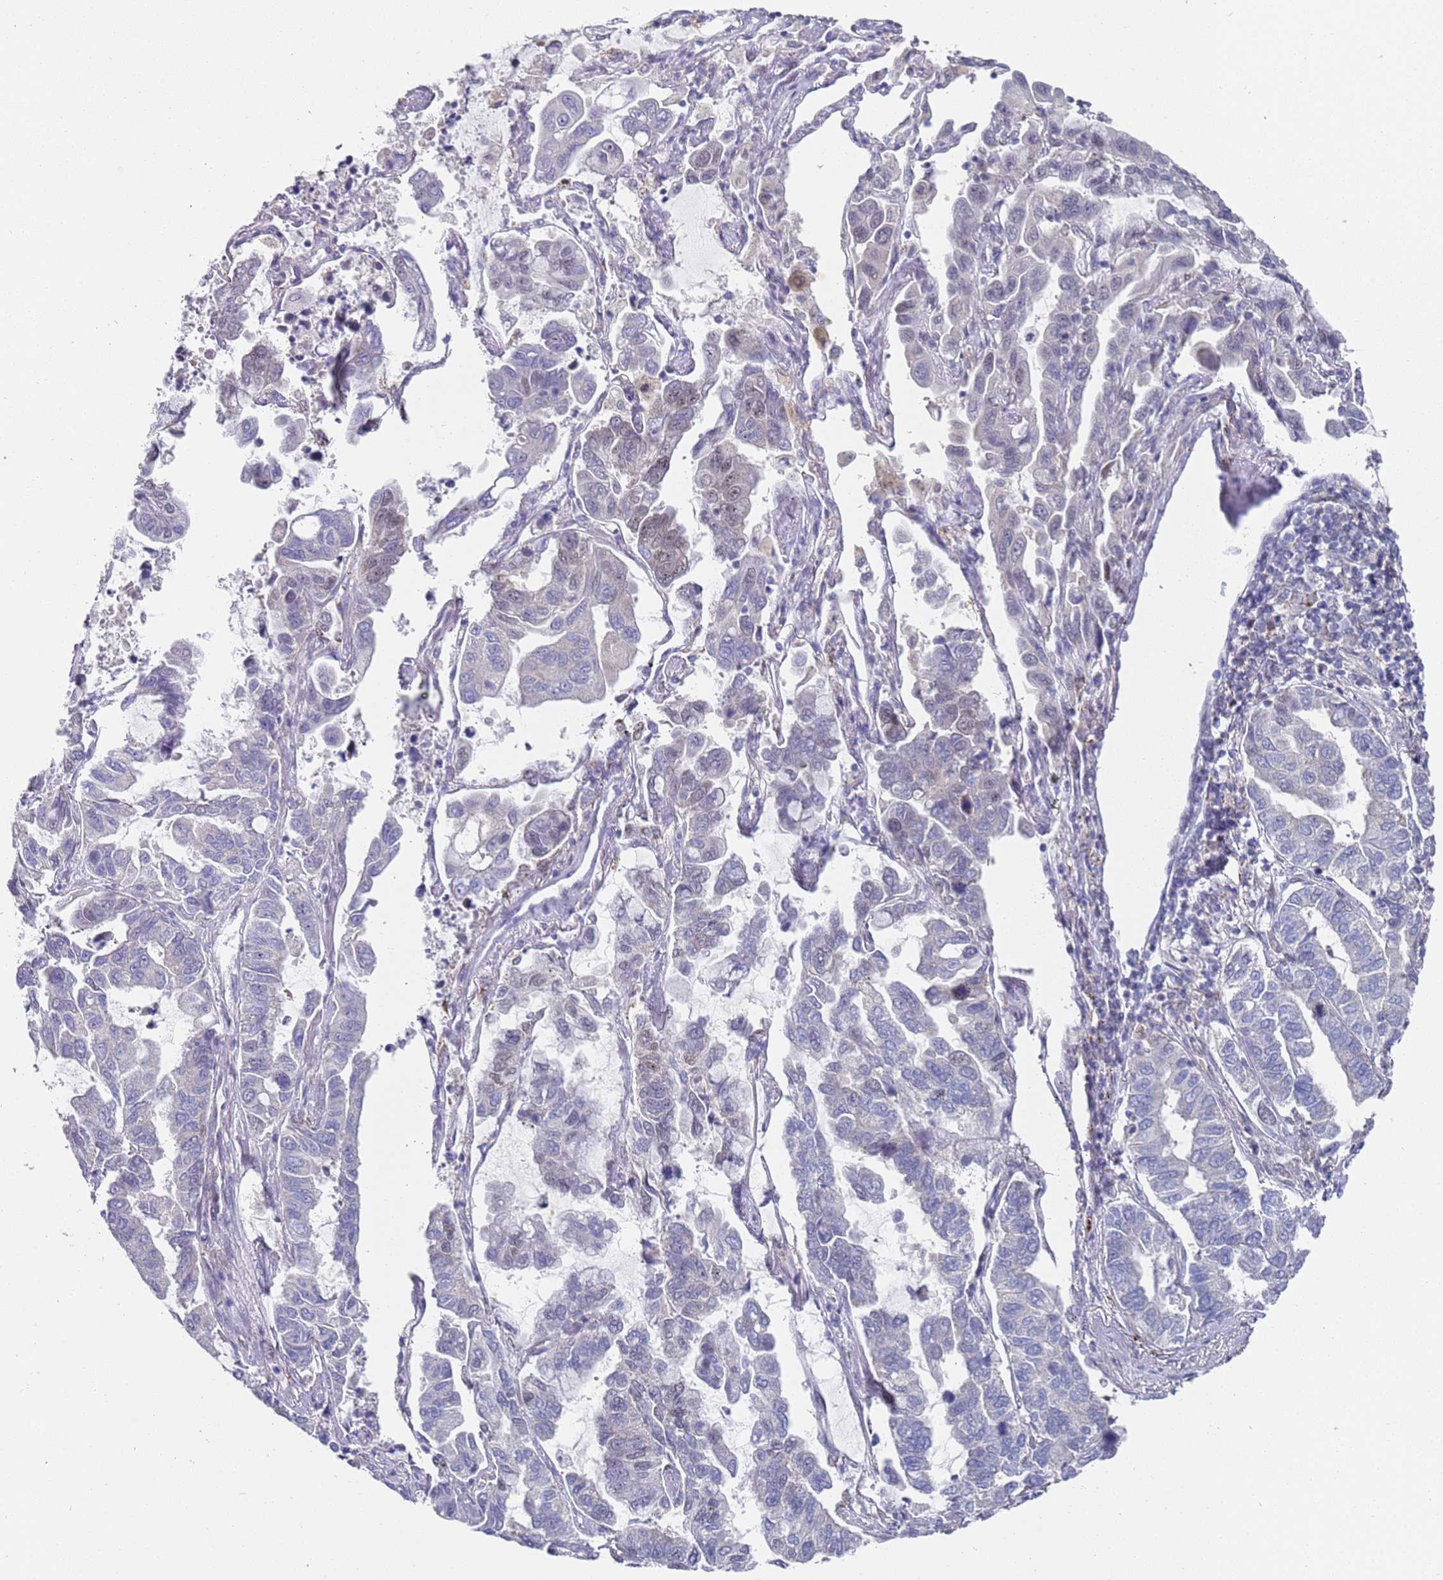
{"staining": {"intensity": "weak", "quantity": "<25%", "location": "nuclear"}, "tissue": "lung cancer", "cell_type": "Tumor cells", "image_type": "cancer", "snomed": [{"axis": "morphology", "description": "Adenocarcinoma, NOS"}, {"axis": "topography", "description": "Lung"}], "caption": "This is an immunohistochemistry histopathology image of adenocarcinoma (lung). There is no staining in tumor cells.", "gene": "COPS6", "patient": {"sex": "male", "age": 64}}